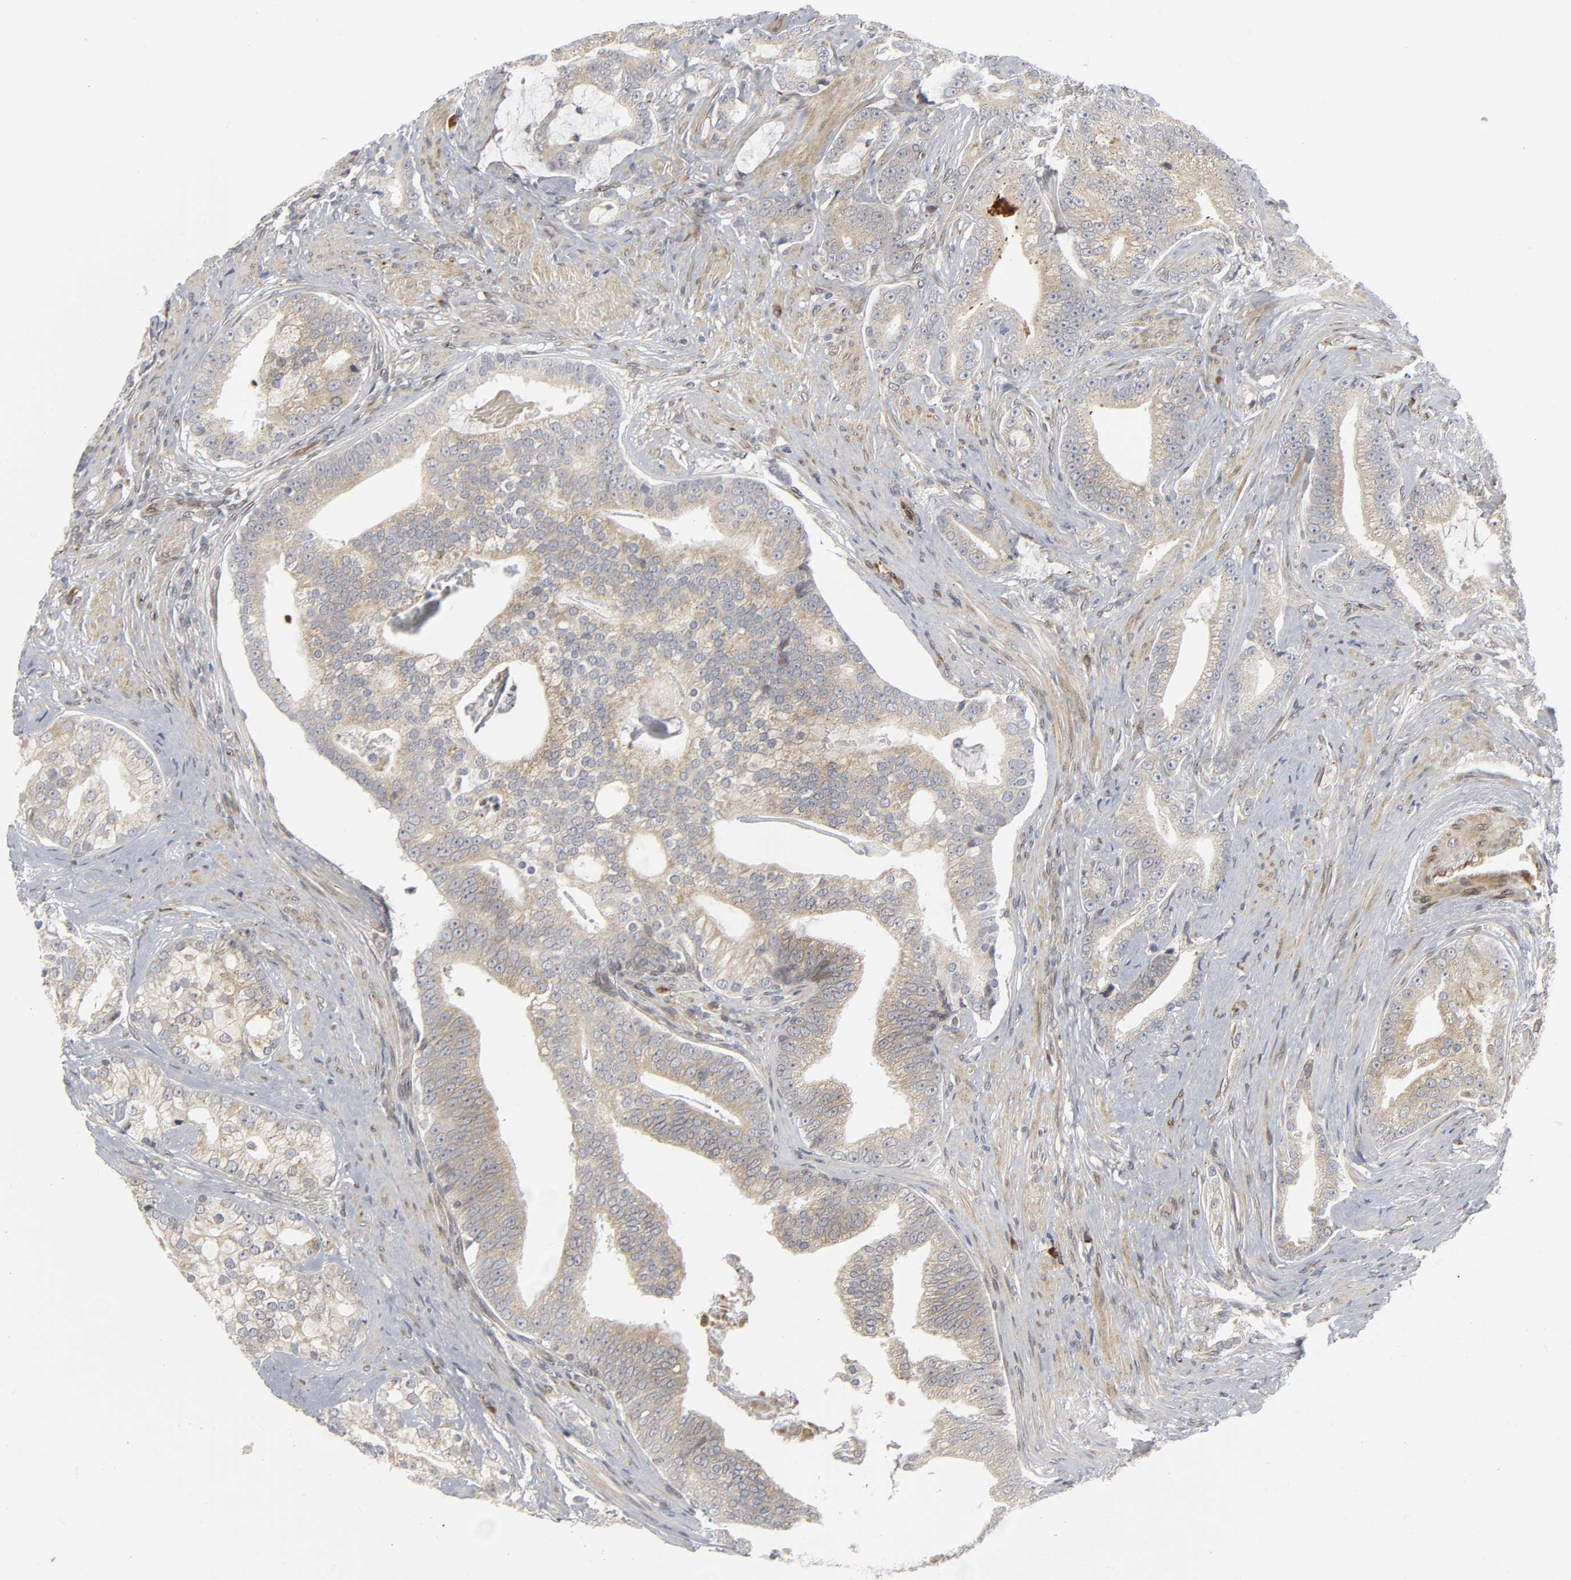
{"staining": {"intensity": "weak", "quantity": "25%-75%", "location": "cytoplasmic/membranous"}, "tissue": "prostate cancer", "cell_type": "Tumor cells", "image_type": "cancer", "snomed": [{"axis": "morphology", "description": "Adenocarcinoma, Low grade"}, {"axis": "topography", "description": "Prostate"}], "caption": "Protein expression by immunohistochemistry (IHC) exhibits weak cytoplasmic/membranous staining in about 25%-75% of tumor cells in low-grade adenocarcinoma (prostate).", "gene": "ASB6", "patient": {"sex": "male", "age": 58}}